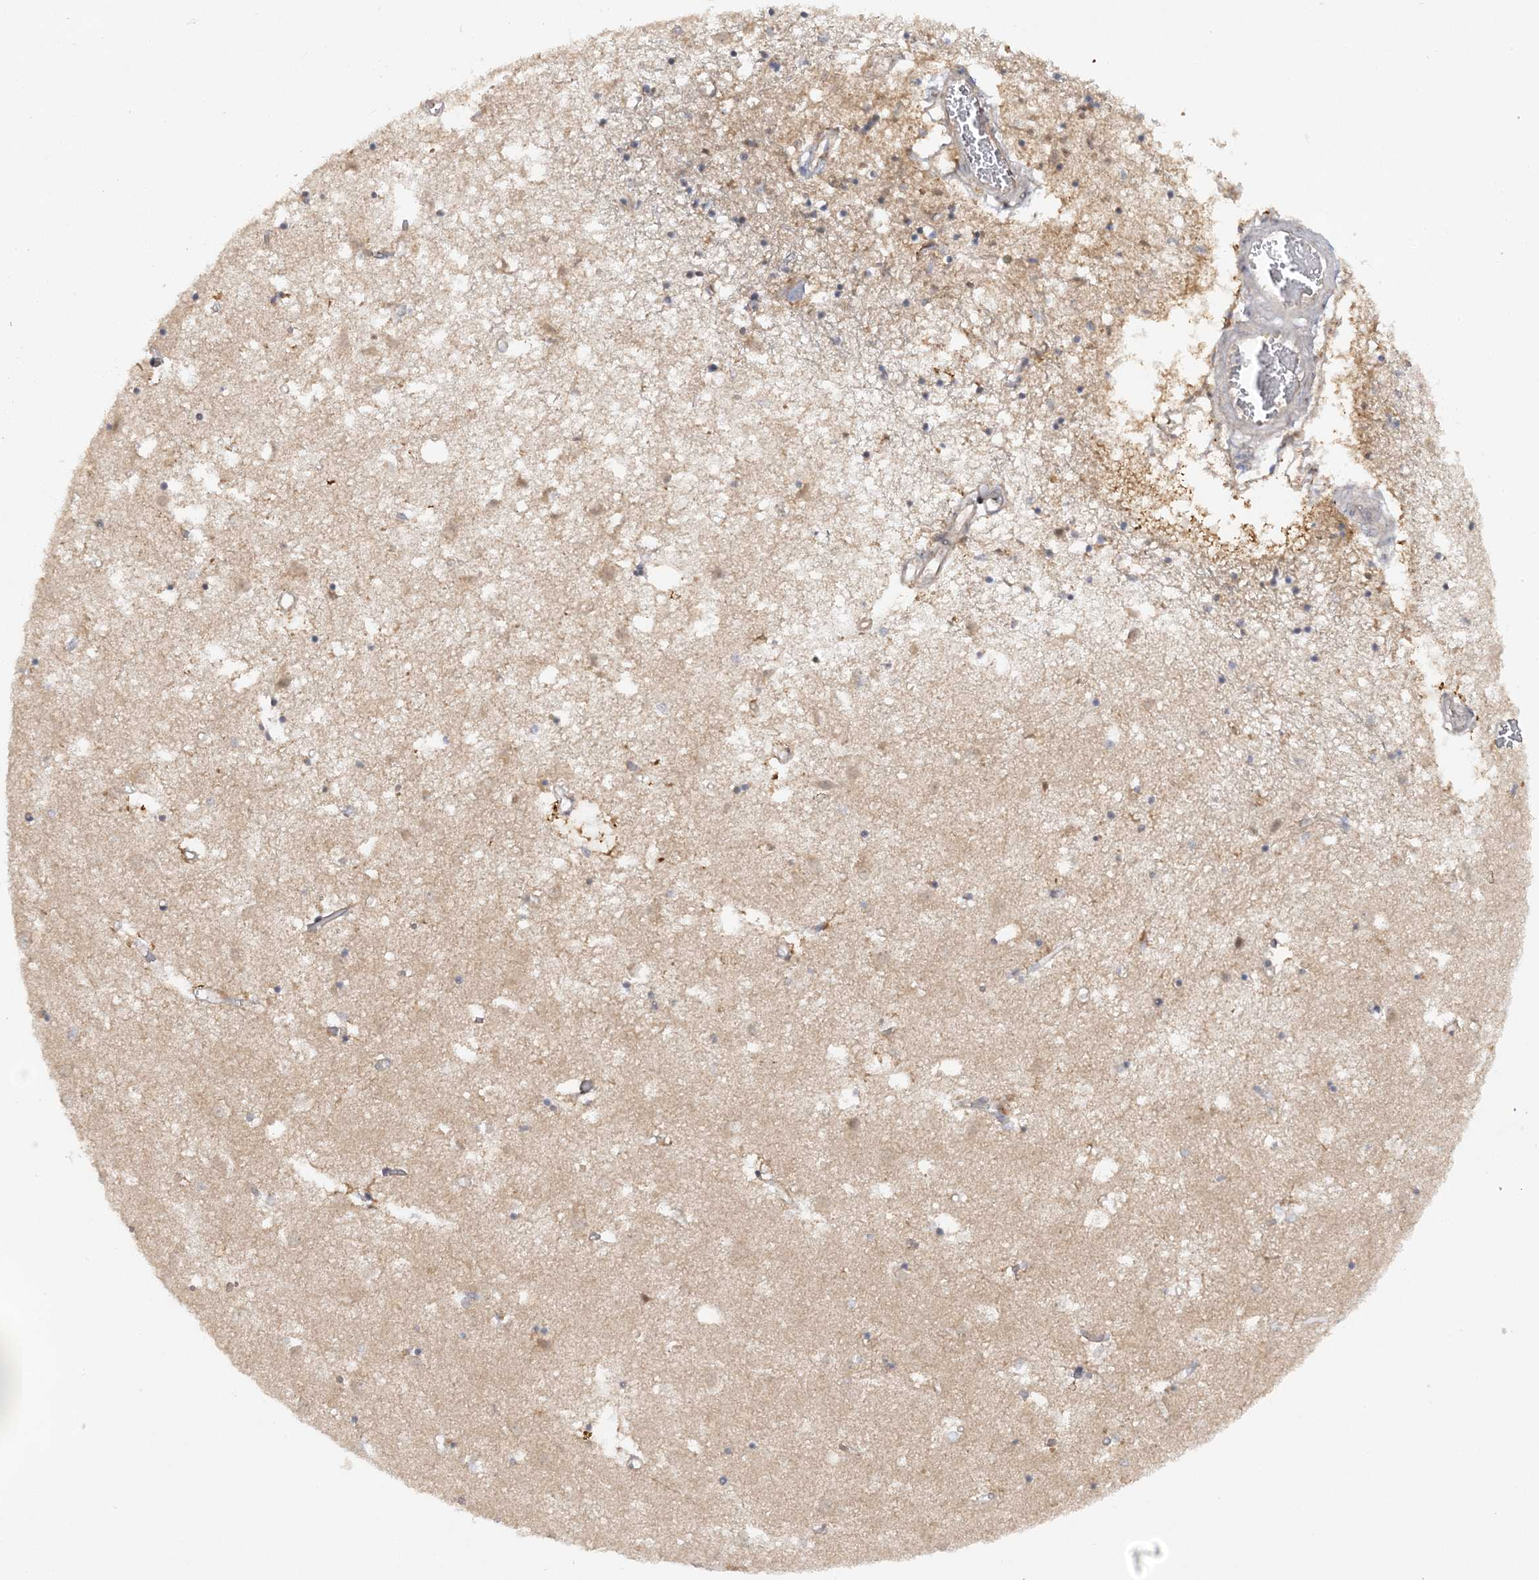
{"staining": {"intensity": "weak", "quantity": "25%-75%", "location": "cytoplasmic/membranous"}, "tissue": "caudate", "cell_type": "Glial cells", "image_type": "normal", "snomed": [{"axis": "morphology", "description": "Normal tissue, NOS"}, {"axis": "topography", "description": "Lateral ventricle wall"}], "caption": "Immunohistochemistry photomicrograph of benign caudate: human caudate stained using immunohistochemistry (IHC) reveals low levels of weak protein expression localized specifically in the cytoplasmic/membranous of glial cells, appearing as a cytoplasmic/membranous brown color.", "gene": "MMADHC", "patient": {"sex": "male", "age": 70}}